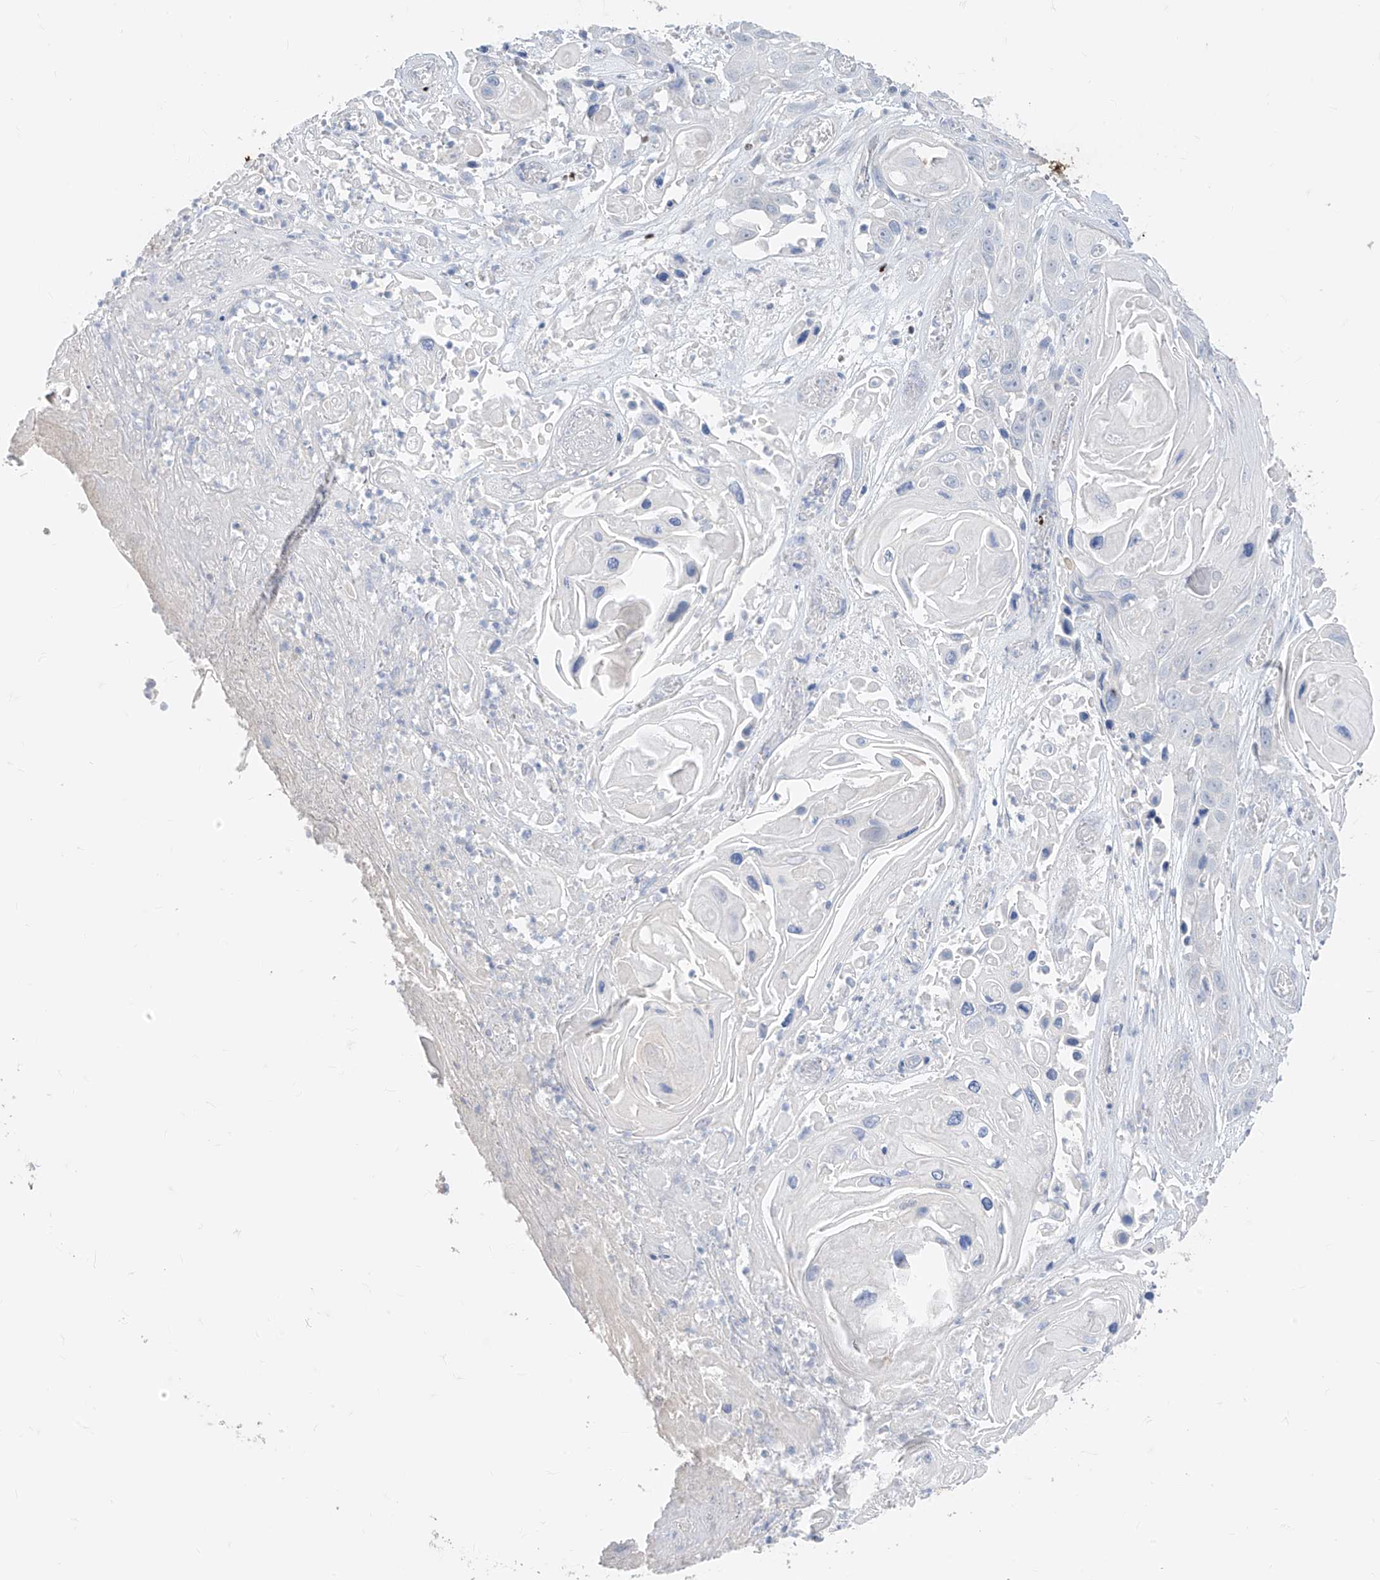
{"staining": {"intensity": "negative", "quantity": "none", "location": "none"}, "tissue": "skin cancer", "cell_type": "Tumor cells", "image_type": "cancer", "snomed": [{"axis": "morphology", "description": "Squamous cell carcinoma, NOS"}, {"axis": "topography", "description": "Skin"}], "caption": "Immunohistochemistry (IHC) of skin cancer displays no positivity in tumor cells.", "gene": "TBX21", "patient": {"sex": "male", "age": 55}}